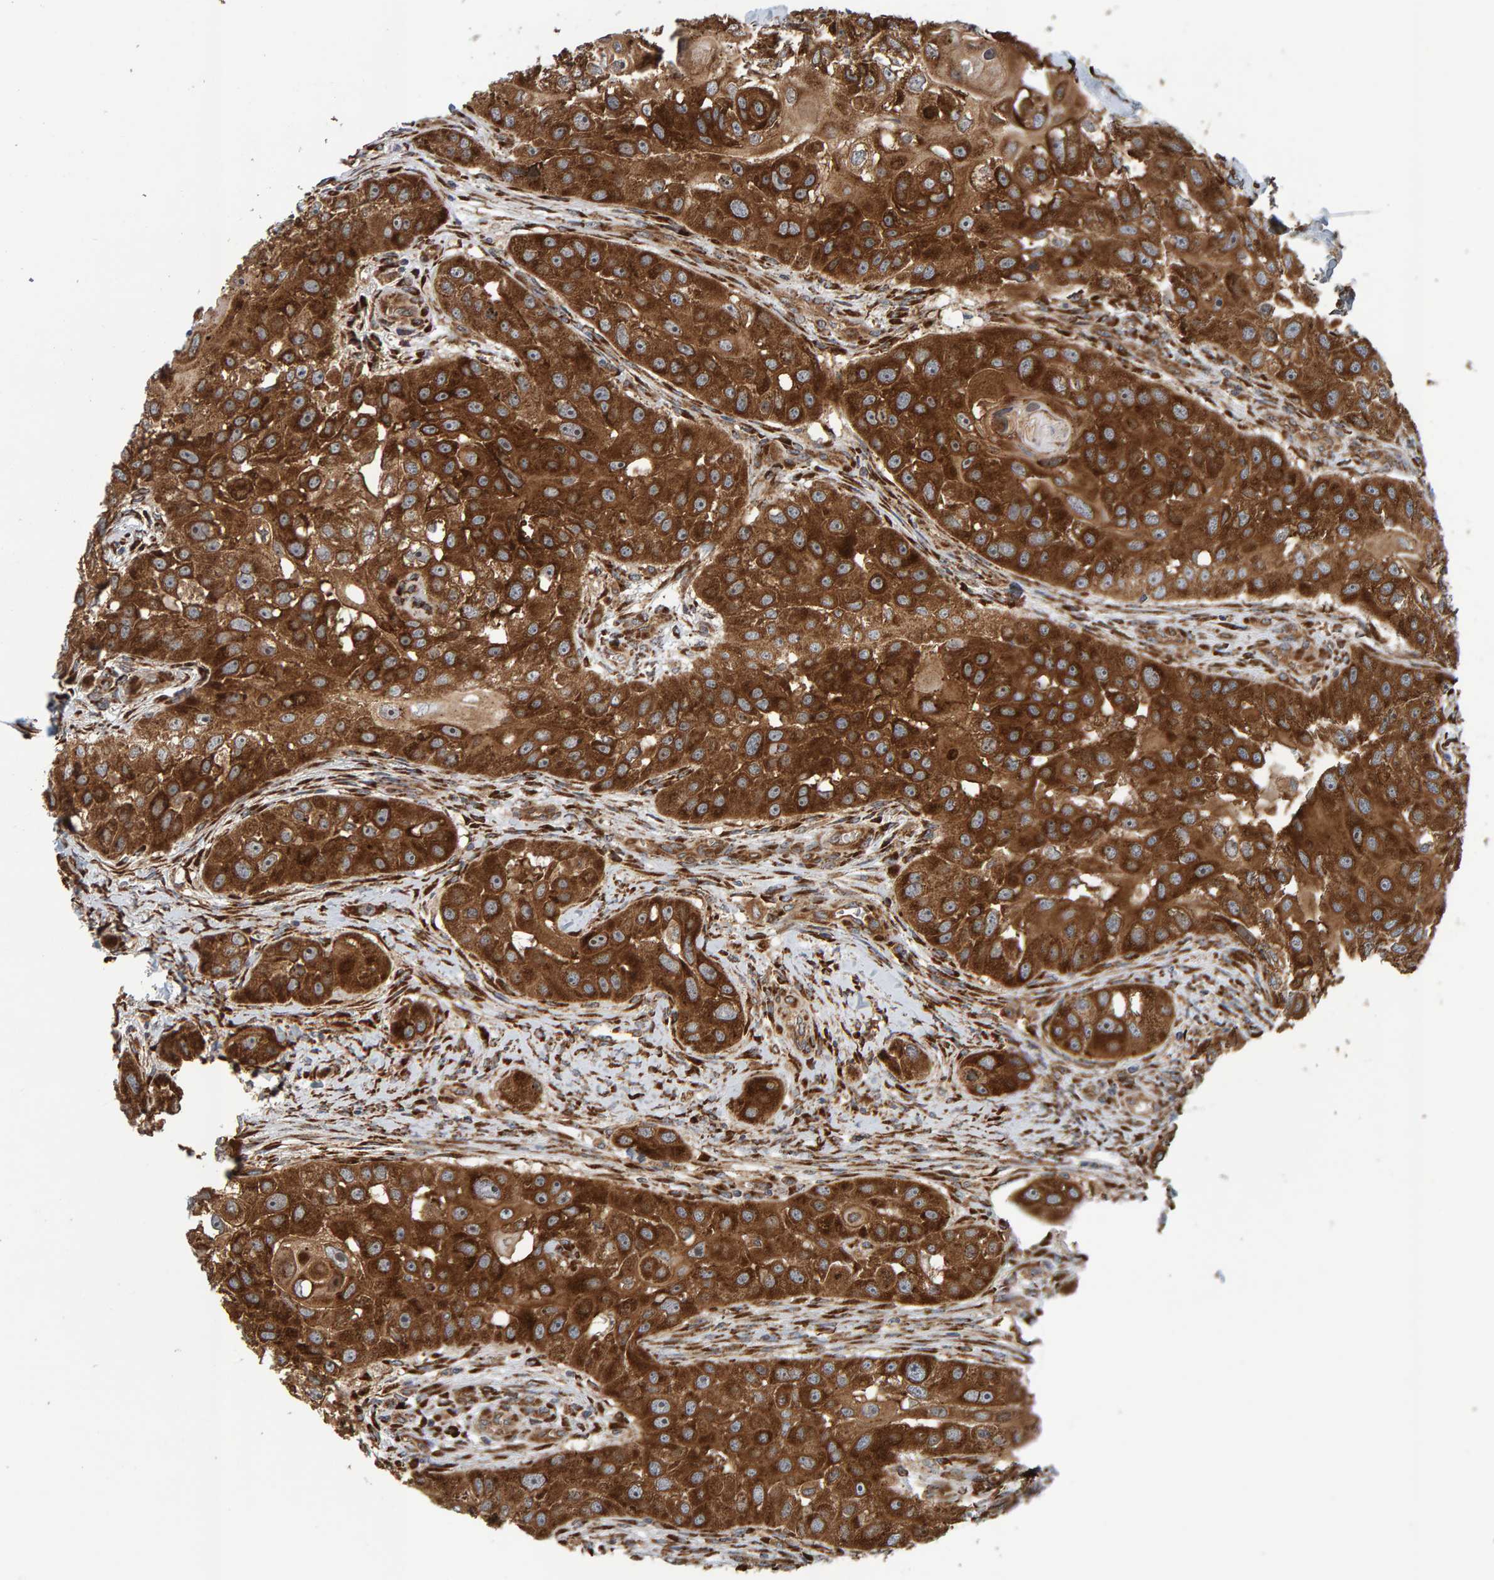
{"staining": {"intensity": "strong", "quantity": ">75%", "location": "cytoplasmic/membranous"}, "tissue": "head and neck cancer", "cell_type": "Tumor cells", "image_type": "cancer", "snomed": [{"axis": "morphology", "description": "Normal tissue, NOS"}, {"axis": "morphology", "description": "Squamous cell carcinoma, NOS"}, {"axis": "topography", "description": "Skeletal muscle"}, {"axis": "topography", "description": "Head-Neck"}], "caption": "An immunohistochemistry histopathology image of neoplastic tissue is shown. Protein staining in brown labels strong cytoplasmic/membranous positivity in head and neck cancer within tumor cells. The protein of interest is stained brown, and the nuclei are stained in blue (DAB (3,3'-diaminobenzidine) IHC with brightfield microscopy, high magnification).", "gene": "BAIAP2", "patient": {"sex": "male", "age": 51}}